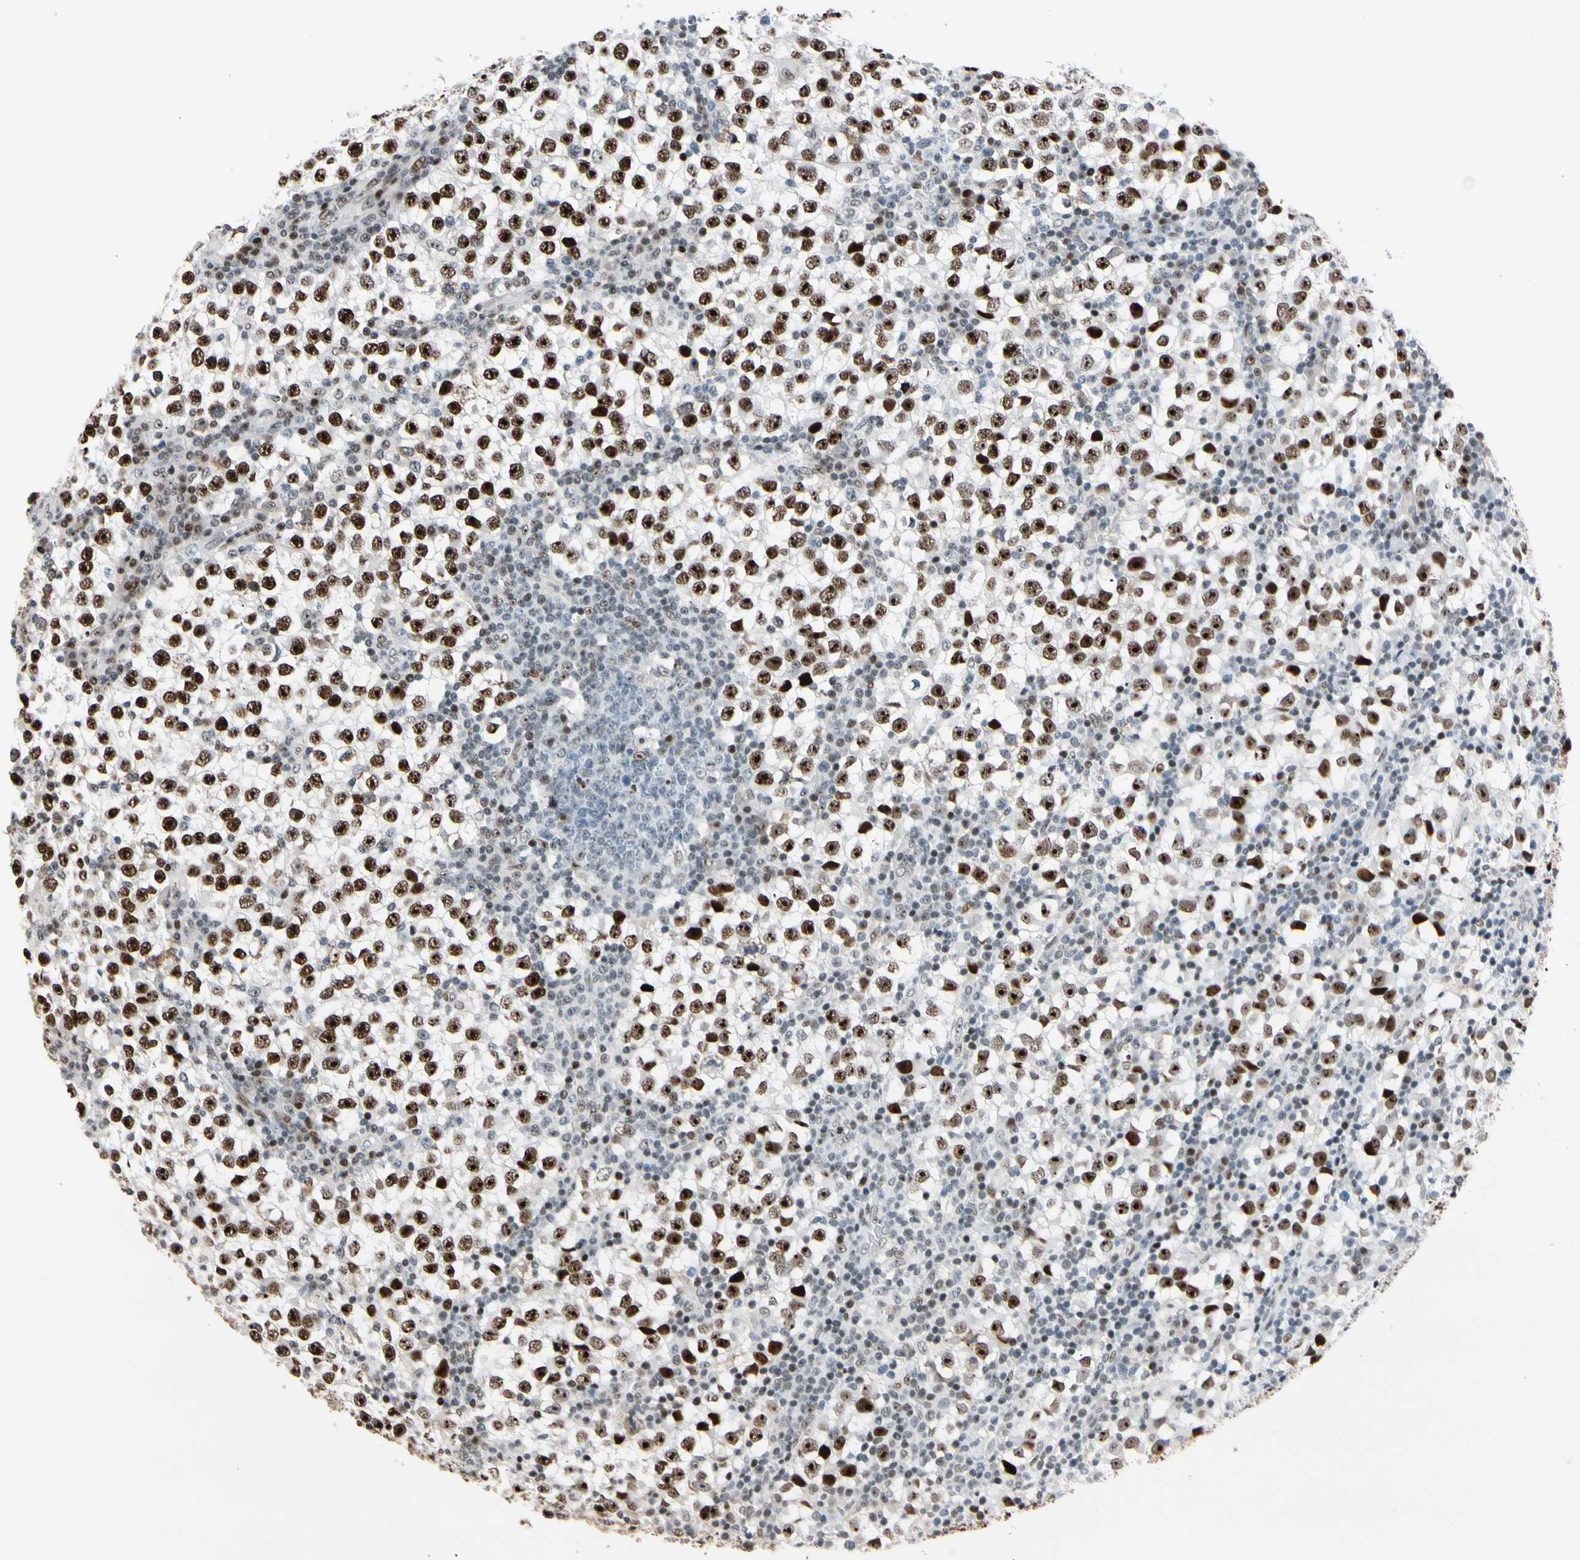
{"staining": {"intensity": "strong", "quantity": ">75%", "location": "nuclear"}, "tissue": "testis cancer", "cell_type": "Tumor cells", "image_type": "cancer", "snomed": [{"axis": "morphology", "description": "Seminoma, NOS"}, {"axis": "topography", "description": "Testis"}], "caption": "IHC photomicrograph of neoplastic tissue: testis cancer (seminoma) stained using immunohistochemistry (IHC) exhibits high levels of strong protein expression localized specifically in the nuclear of tumor cells, appearing as a nuclear brown color.", "gene": "FOXO3", "patient": {"sex": "male", "age": 65}}